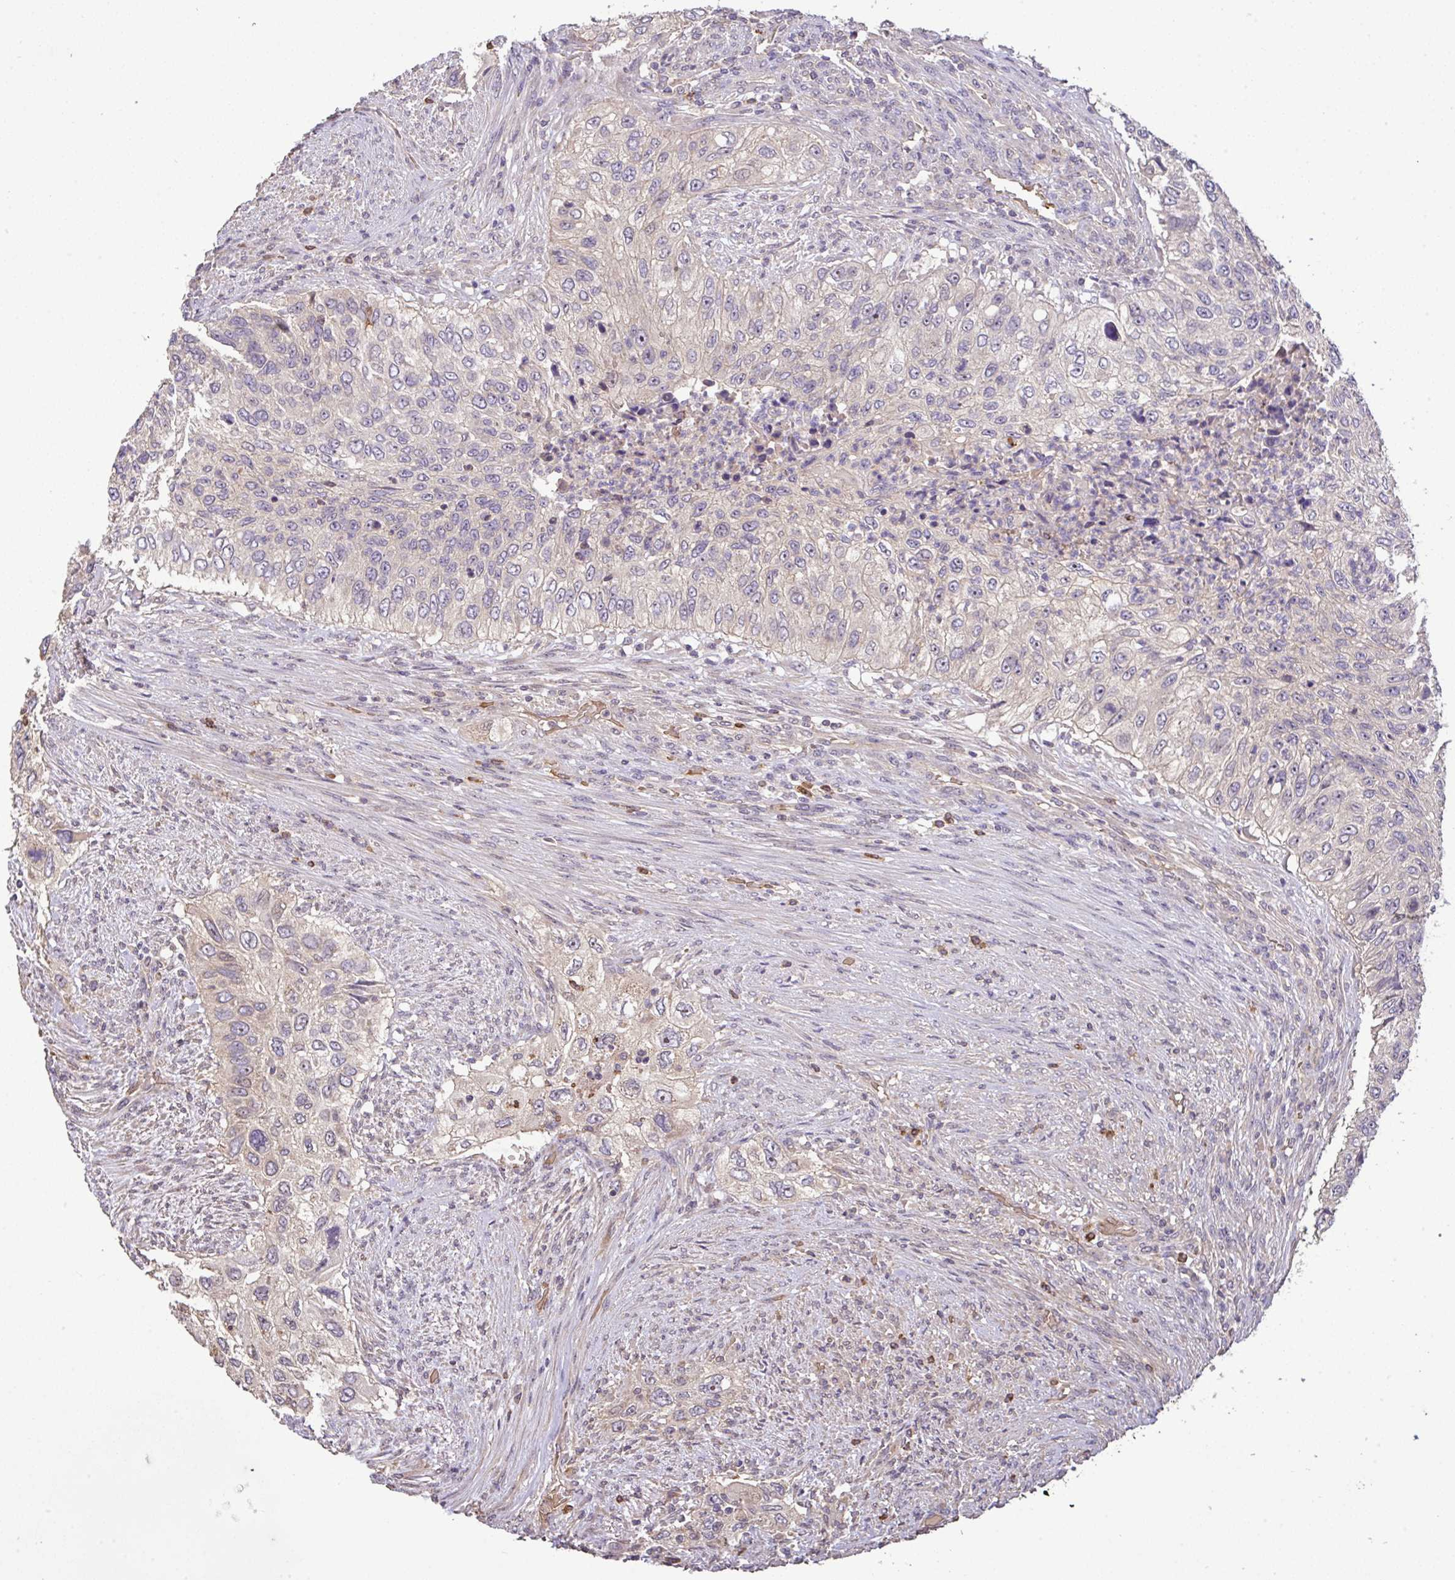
{"staining": {"intensity": "negative", "quantity": "none", "location": "none"}, "tissue": "urothelial cancer", "cell_type": "Tumor cells", "image_type": "cancer", "snomed": [{"axis": "morphology", "description": "Urothelial carcinoma, High grade"}, {"axis": "topography", "description": "Urinary bladder"}], "caption": "Tumor cells show no significant protein staining in urothelial cancer.", "gene": "C1QTNF9B", "patient": {"sex": "female", "age": 60}}